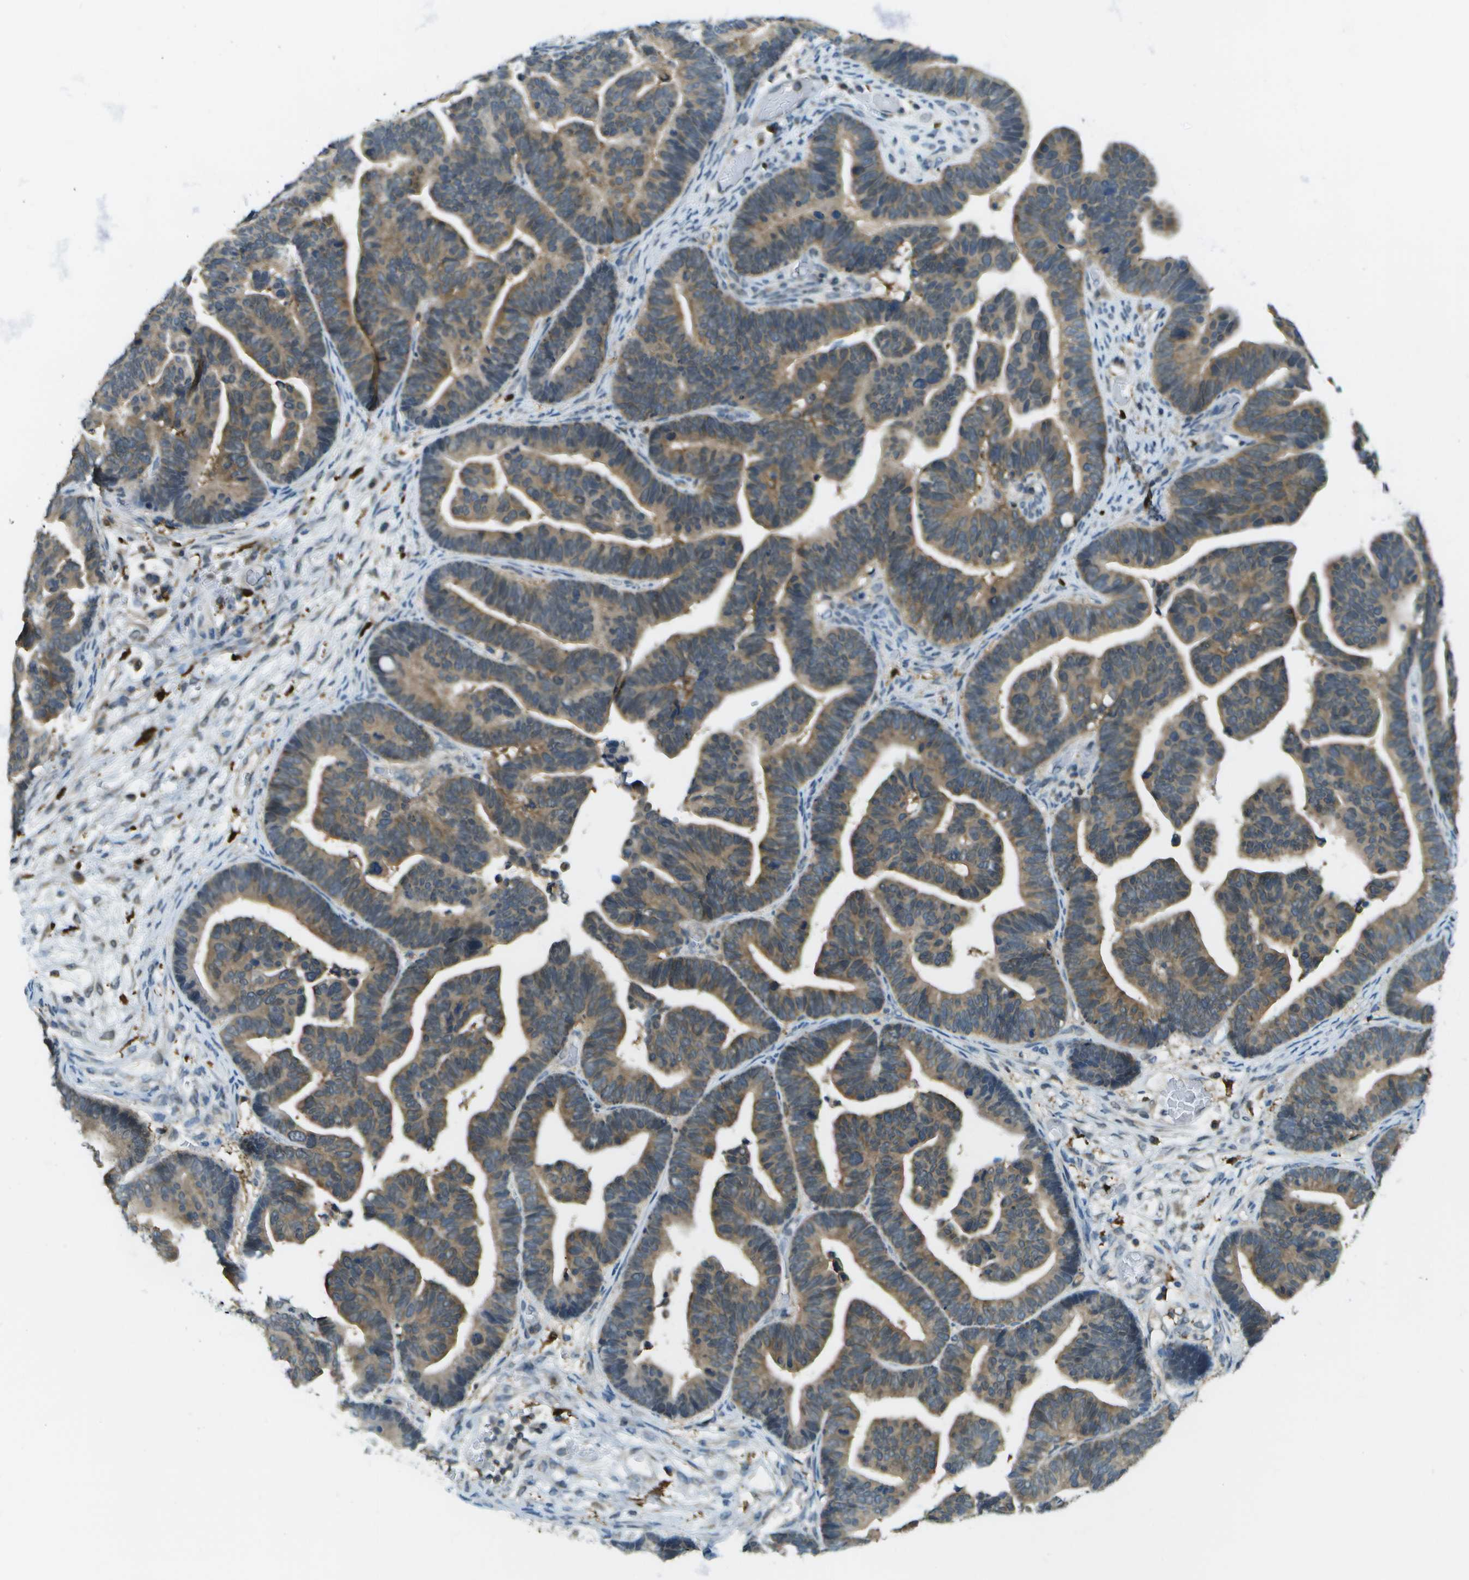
{"staining": {"intensity": "moderate", "quantity": ">75%", "location": "cytoplasmic/membranous"}, "tissue": "ovarian cancer", "cell_type": "Tumor cells", "image_type": "cancer", "snomed": [{"axis": "morphology", "description": "Cystadenocarcinoma, serous, NOS"}, {"axis": "topography", "description": "Ovary"}], "caption": "The image shows a brown stain indicating the presence of a protein in the cytoplasmic/membranous of tumor cells in serous cystadenocarcinoma (ovarian).", "gene": "CDH23", "patient": {"sex": "female", "age": 56}}